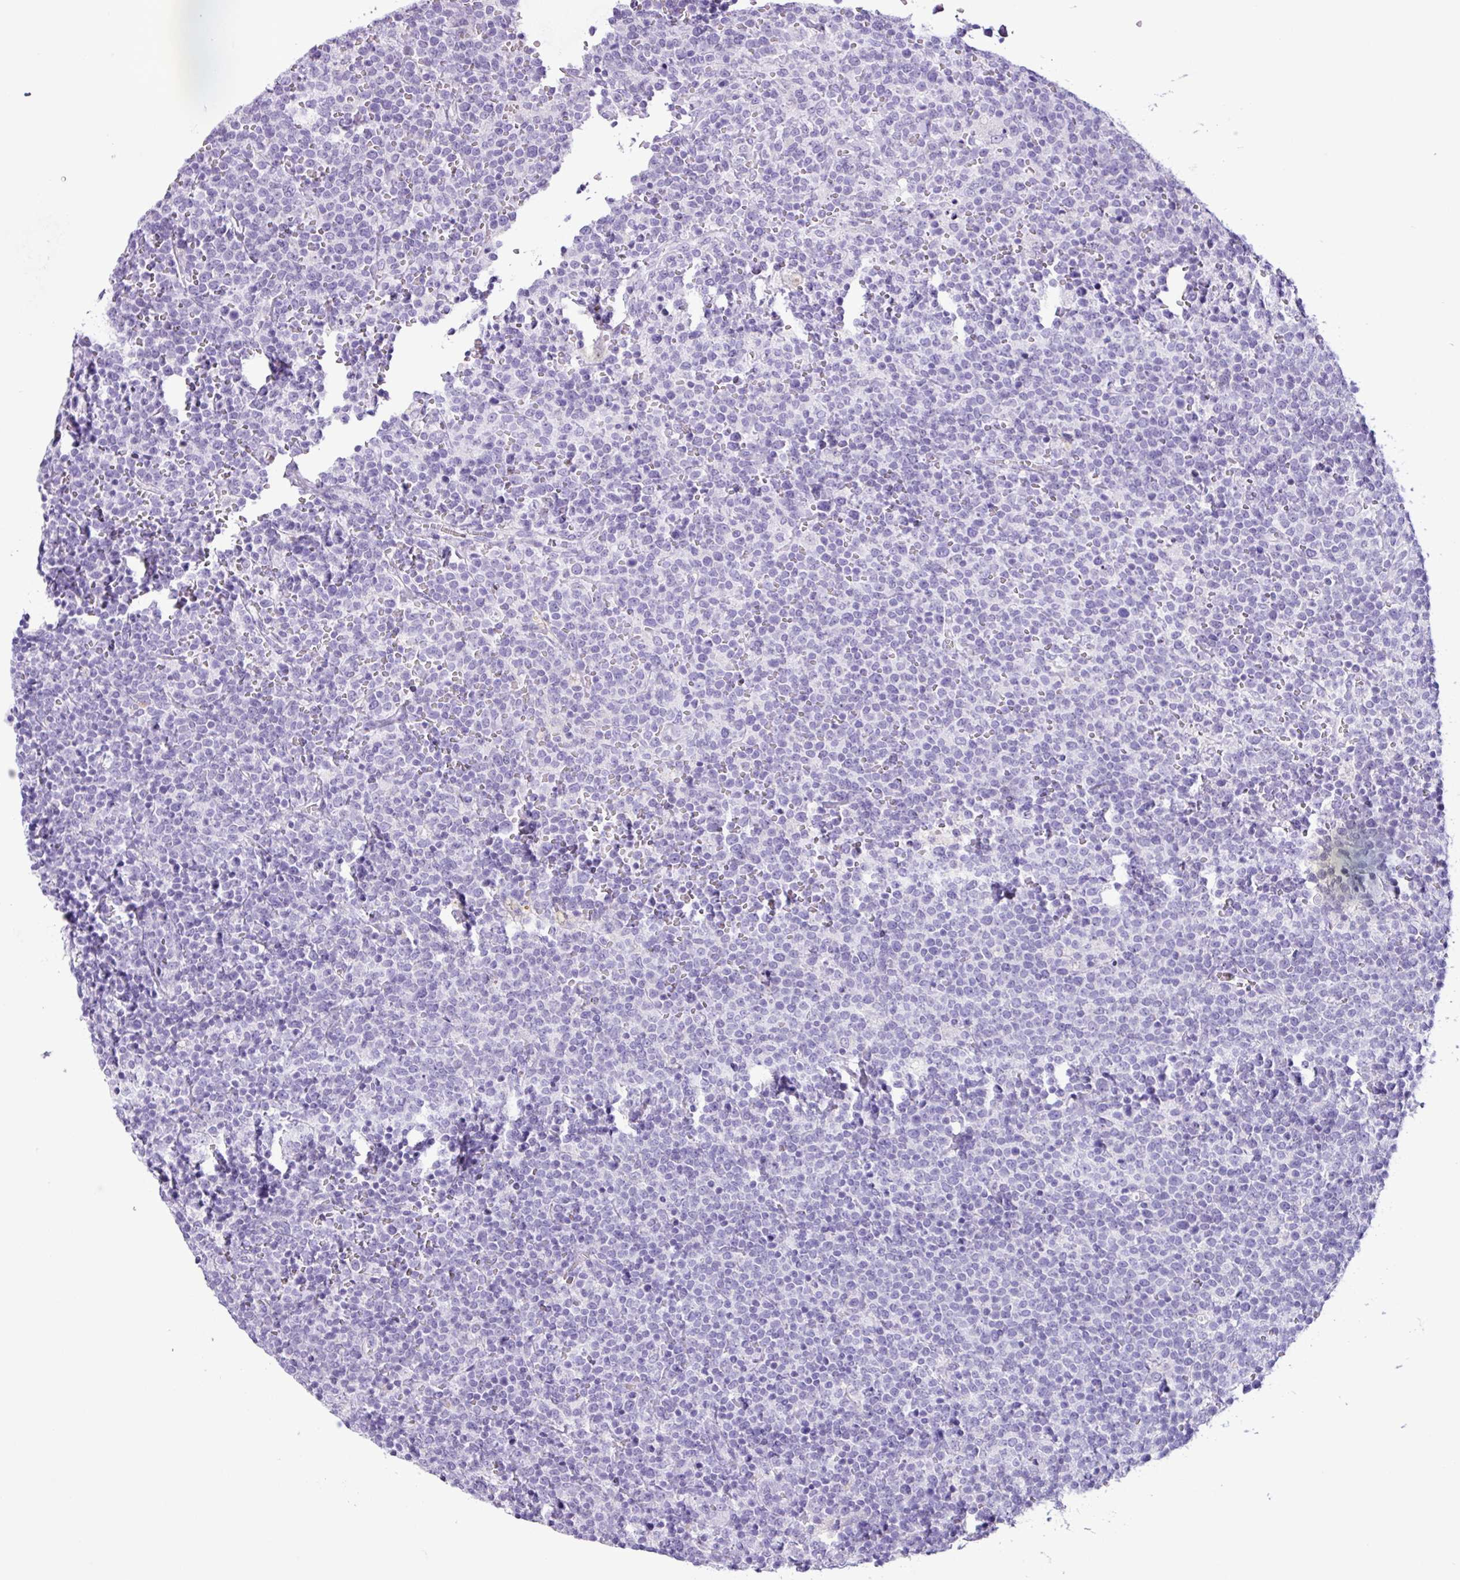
{"staining": {"intensity": "negative", "quantity": "none", "location": "none"}, "tissue": "lymphoma", "cell_type": "Tumor cells", "image_type": "cancer", "snomed": [{"axis": "morphology", "description": "Malignant lymphoma, non-Hodgkin's type, High grade"}, {"axis": "topography", "description": "Lymph node"}], "caption": "Lymphoma was stained to show a protein in brown. There is no significant expression in tumor cells. (Immunohistochemistry, brightfield microscopy, high magnification).", "gene": "AGO3", "patient": {"sex": "male", "age": 61}}